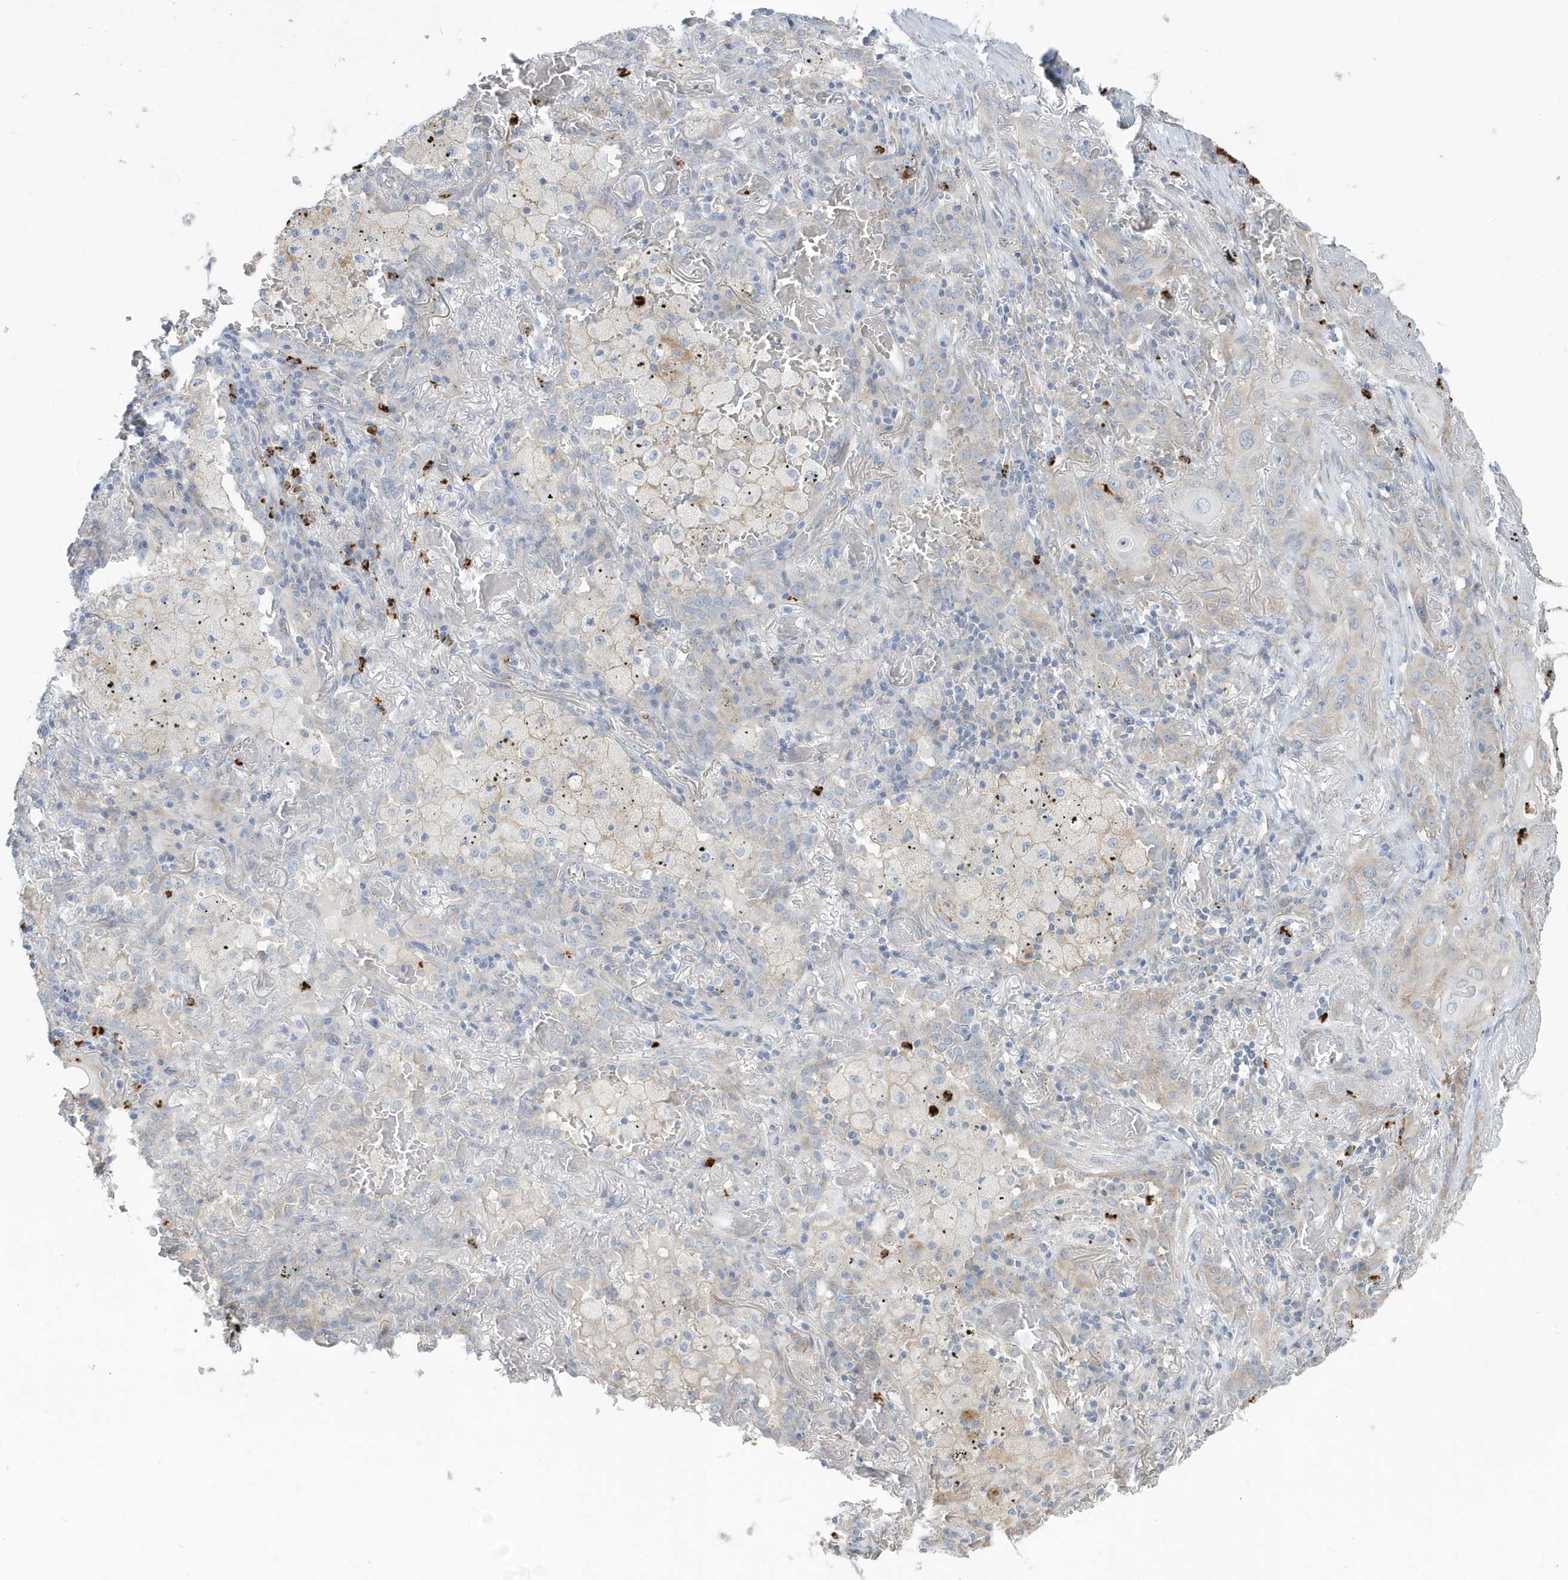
{"staining": {"intensity": "negative", "quantity": "none", "location": "none"}, "tissue": "lung cancer", "cell_type": "Tumor cells", "image_type": "cancer", "snomed": [{"axis": "morphology", "description": "Squamous cell carcinoma, NOS"}, {"axis": "topography", "description": "Lung"}], "caption": "DAB (3,3'-diaminobenzidine) immunohistochemical staining of human squamous cell carcinoma (lung) demonstrates no significant expression in tumor cells.", "gene": "CCNJ", "patient": {"sex": "female", "age": 47}}